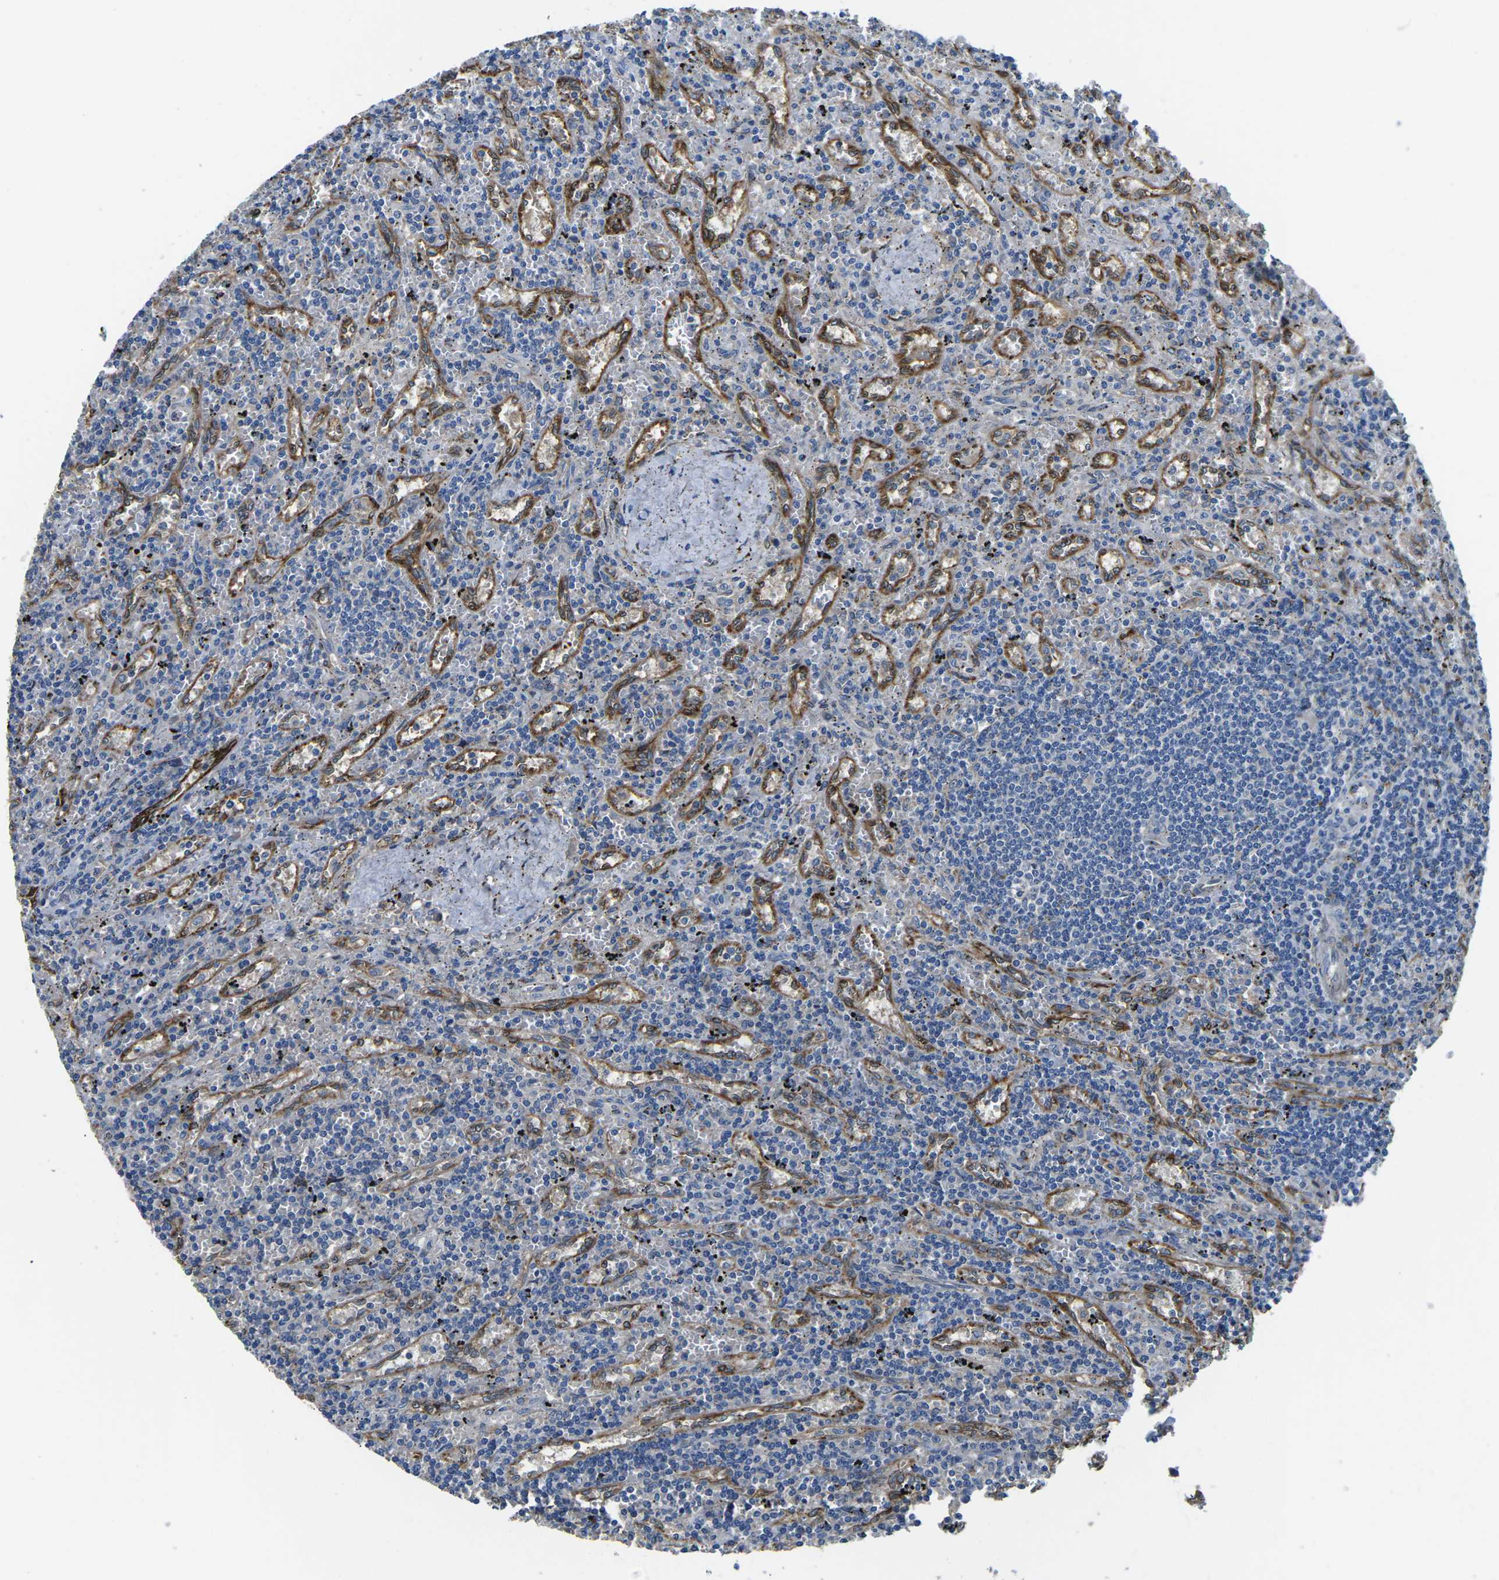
{"staining": {"intensity": "negative", "quantity": "none", "location": "none"}, "tissue": "lymphoma", "cell_type": "Tumor cells", "image_type": "cancer", "snomed": [{"axis": "morphology", "description": "Malignant lymphoma, non-Hodgkin's type, Low grade"}, {"axis": "topography", "description": "Spleen"}], "caption": "DAB immunohistochemical staining of lymphoma displays no significant staining in tumor cells.", "gene": "PDZD8", "patient": {"sex": "male", "age": 76}}